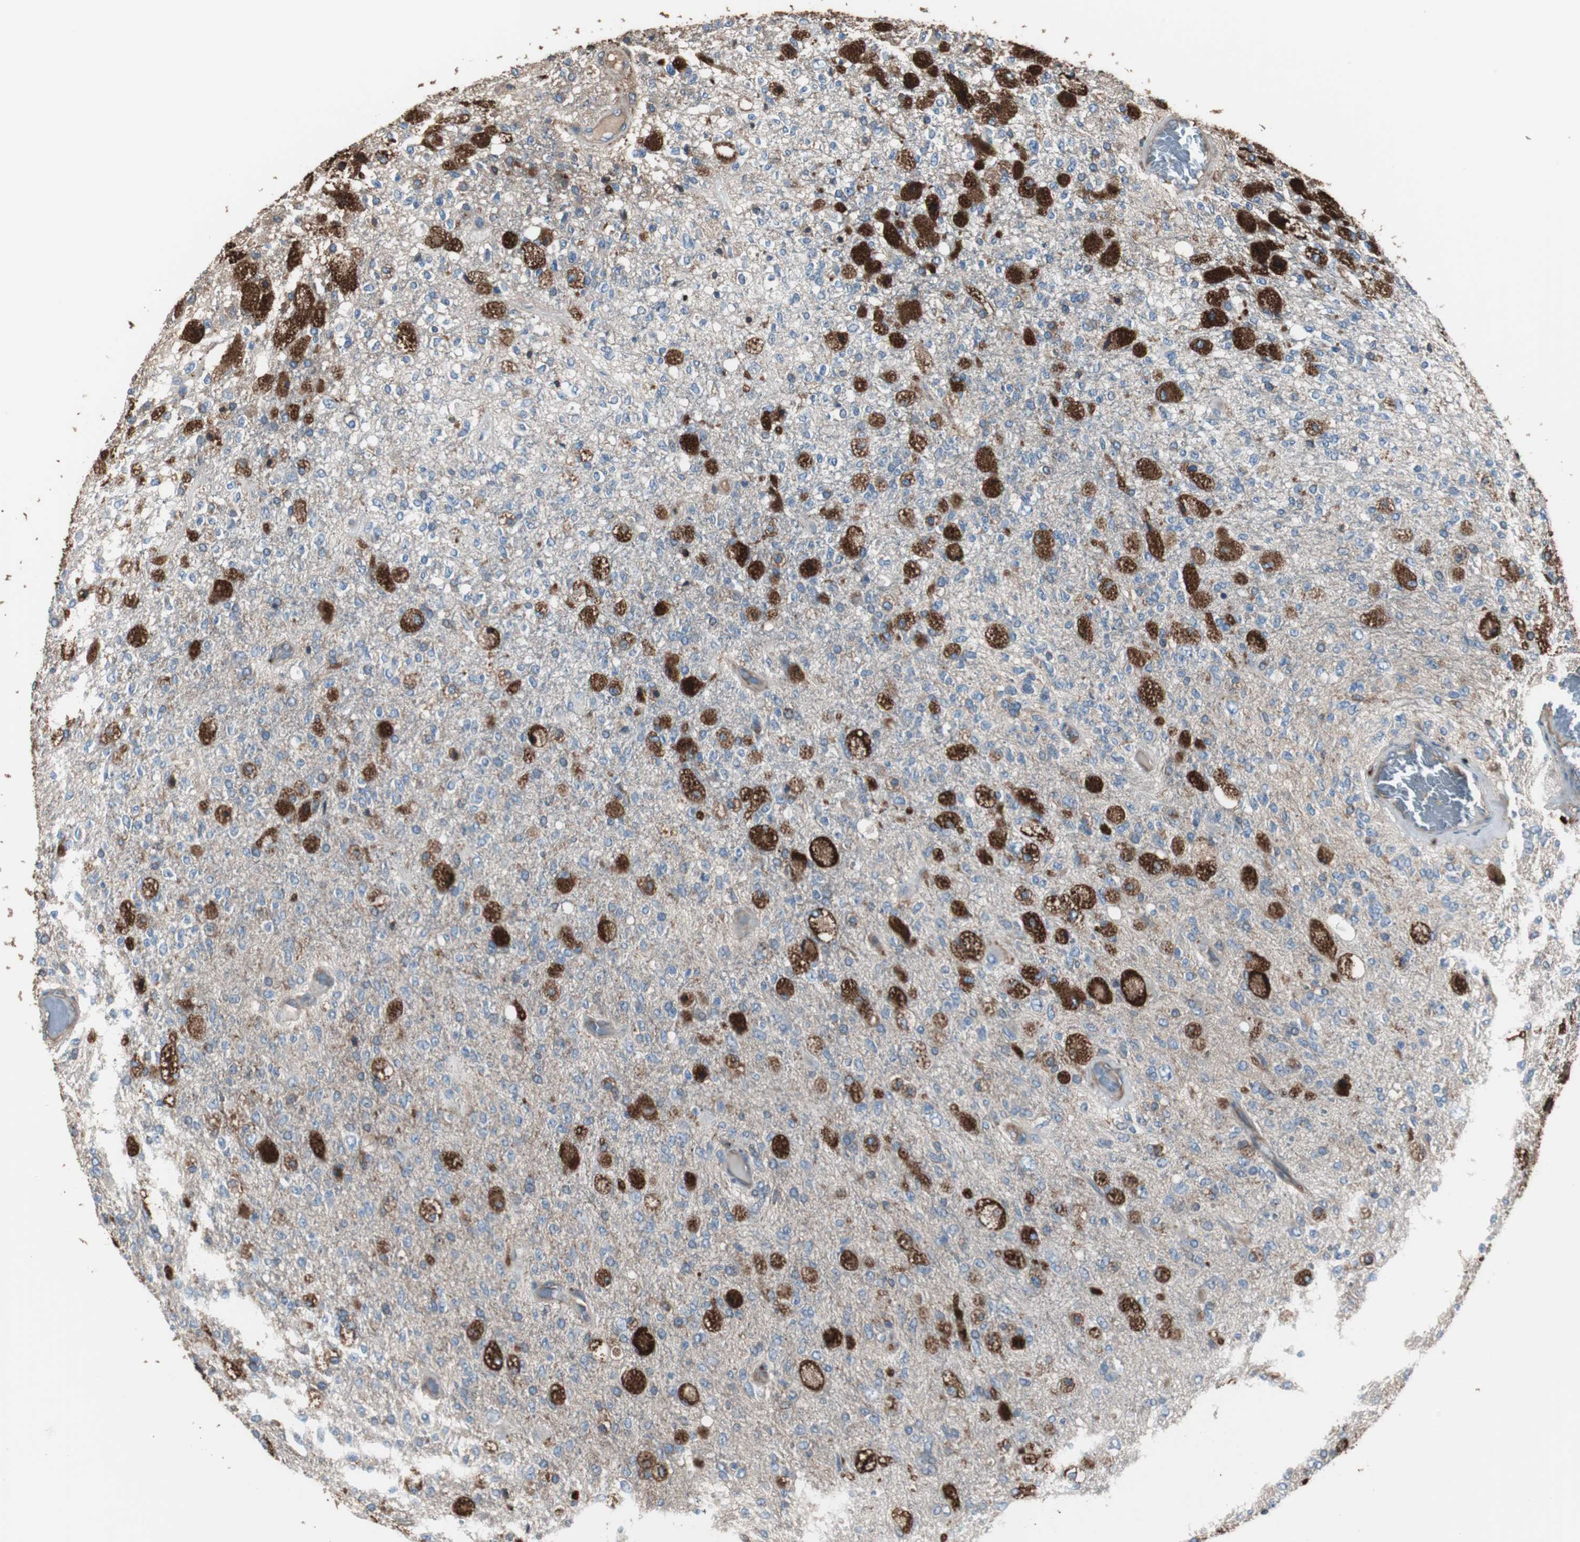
{"staining": {"intensity": "strong", "quantity": "25%-75%", "location": "cytoplasmic/membranous"}, "tissue": "glioma", "cell_type": "Tumor cells", "image_type": "cancer", "snomed": [{"axis": "morphology", "description": "Normal tissue, NOS"}, {"axis": "morphology", "description": "Glioma, malignant, High grade"}, {"axis": "topography", "description": "Cerebral cortex"}], "caption": "Malignant glioma (high-grade) stained for a protein exhibits strong cytoplasmic/membranous positivity in tumor cells. The staining was performed using DAB to visualize the protein expression in brown, while the nuclei were stained in blue with hematoxylin (Magnification: 20x).", "gene": "B2M", "patient": {"sex": "male", "age": 77}}